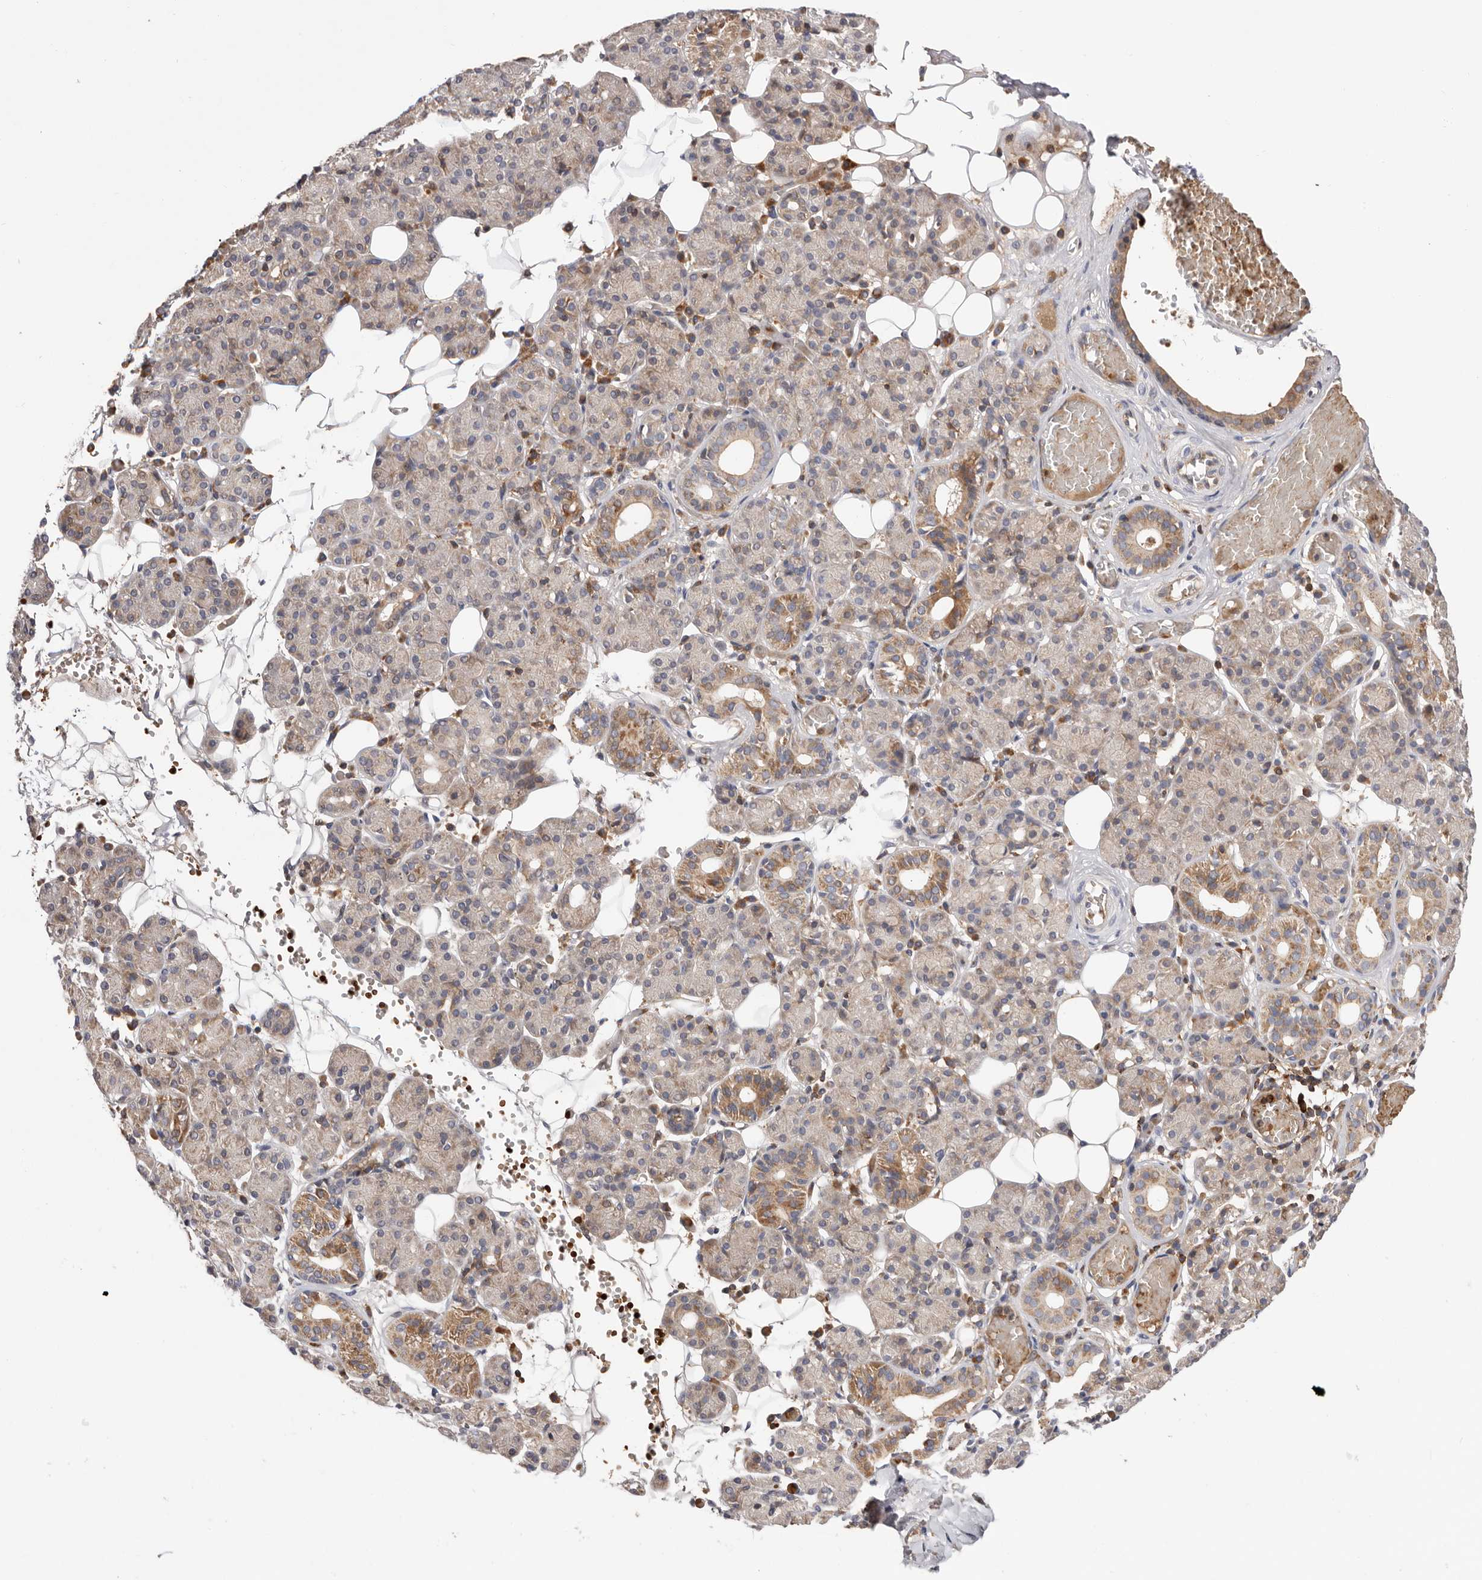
{"staining": {"intensity": "moderate", "quantity": "<25%", "location": "cytoplasmic/membranous"}, "tissue": "salivary gland", "cell_type": "Glandular cells", "image_type": "normal", "snomed": [{"axis": "morphology", "description": "Normal tissue, NOS"}, {"axis": "topography", "description": "Salivary gland"}], "caption": "DAB (3,3'-diaminobenzidine) immunohistochemical staining of benign human salivary gland demonstrates moderate cytoplasmic/membranous protein staining in approximately <25% of glandular cells.", "gene": "RNF213", "patient": {"sex": "male", "age": 63}}